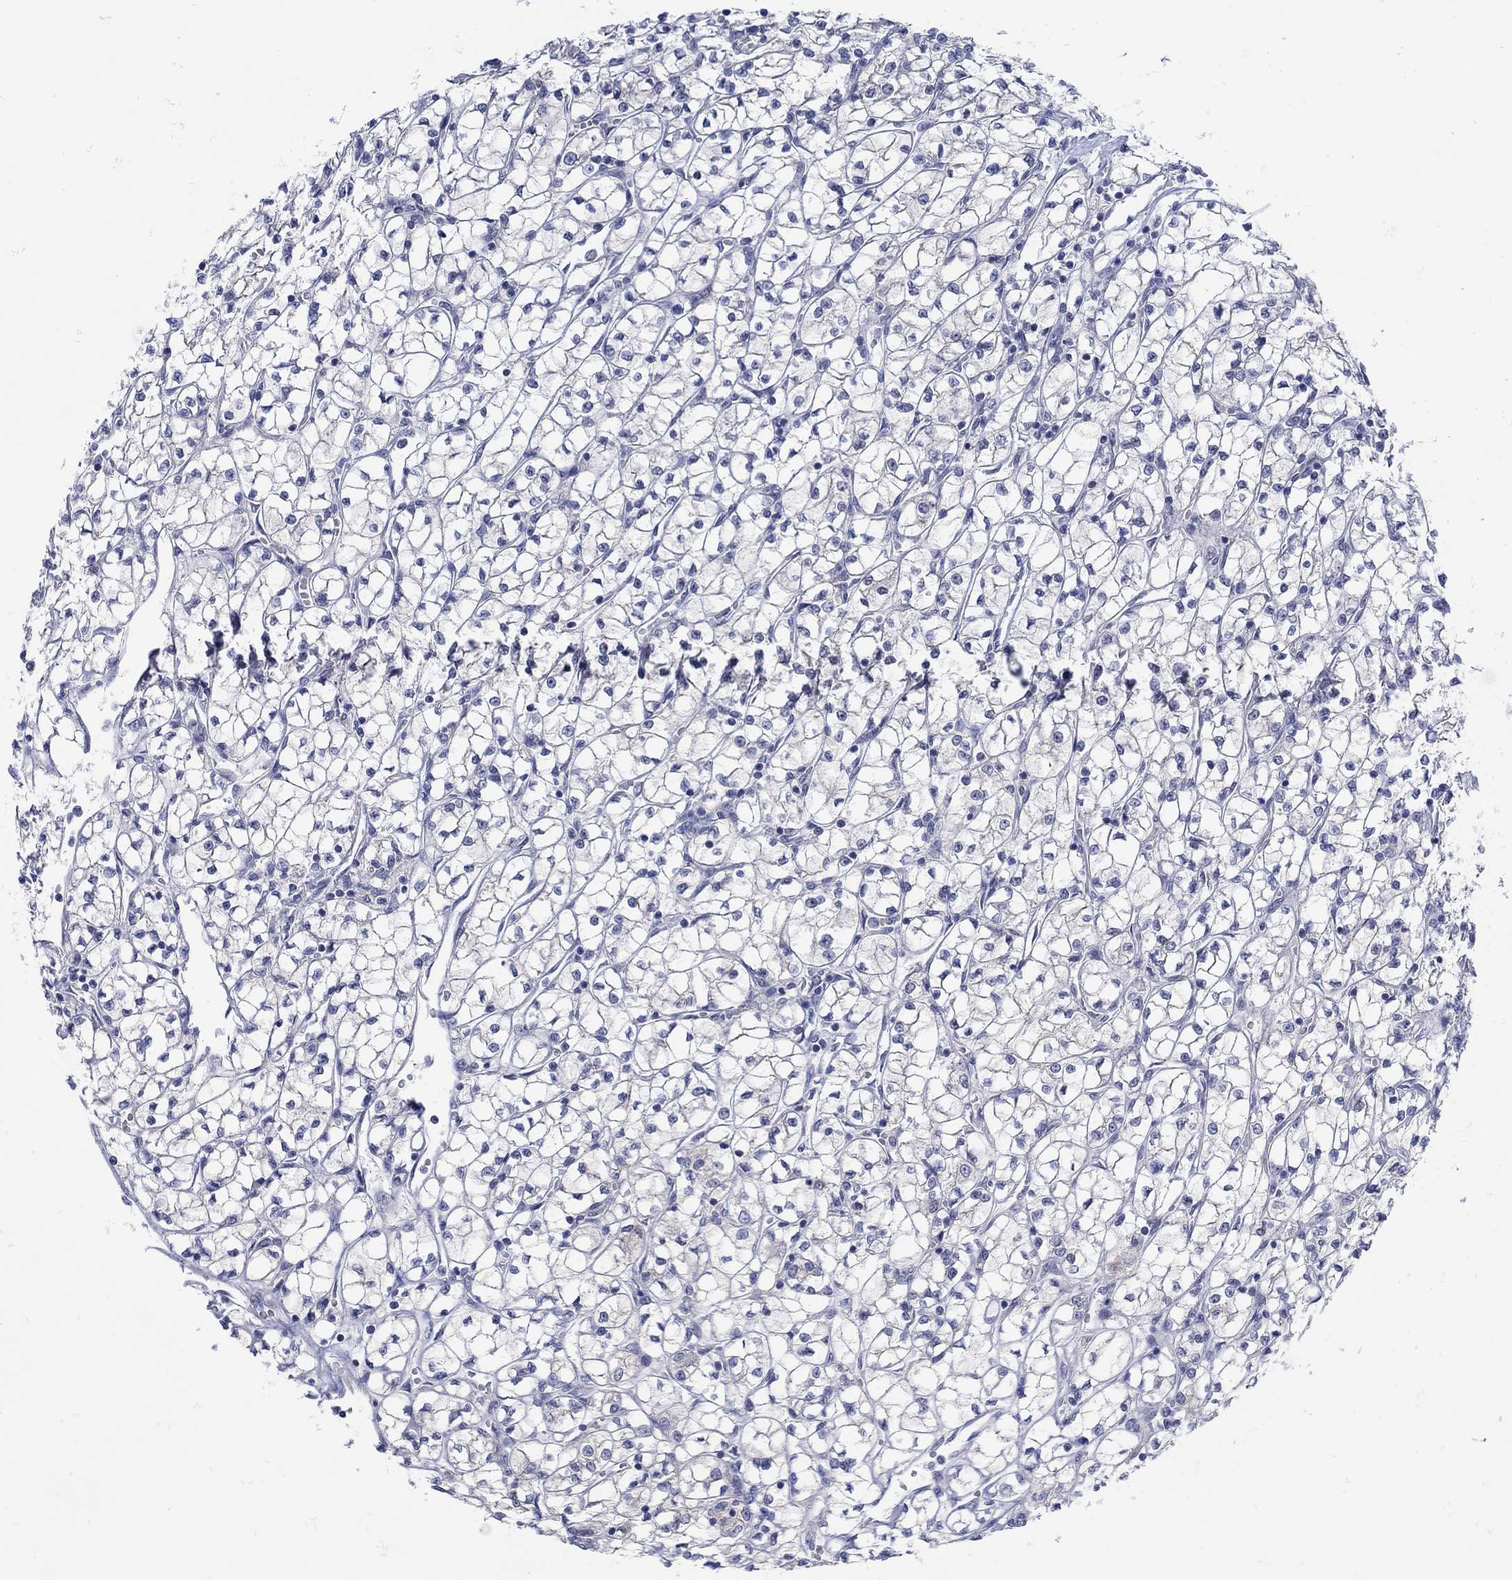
{"staining": {"intensity": "negative", "quantity": "none", "location": "none"}, "tissue": "renal cancer", "cell_type": "Tumor cells", "image_type": "cancer", "snomed": [{"axis": "morphology", "description": "Adenocarcinoma, NOS"}, {"axis": "topography", "description": "Kidney"}], "caption": "Protein analysis of renal cancer exhibits no significant expression in tumor cells. (IHC, brightfield microscopy, high magnification).", "gene": "SCN7A", "patient": {"sex": "female", "age": 64}}